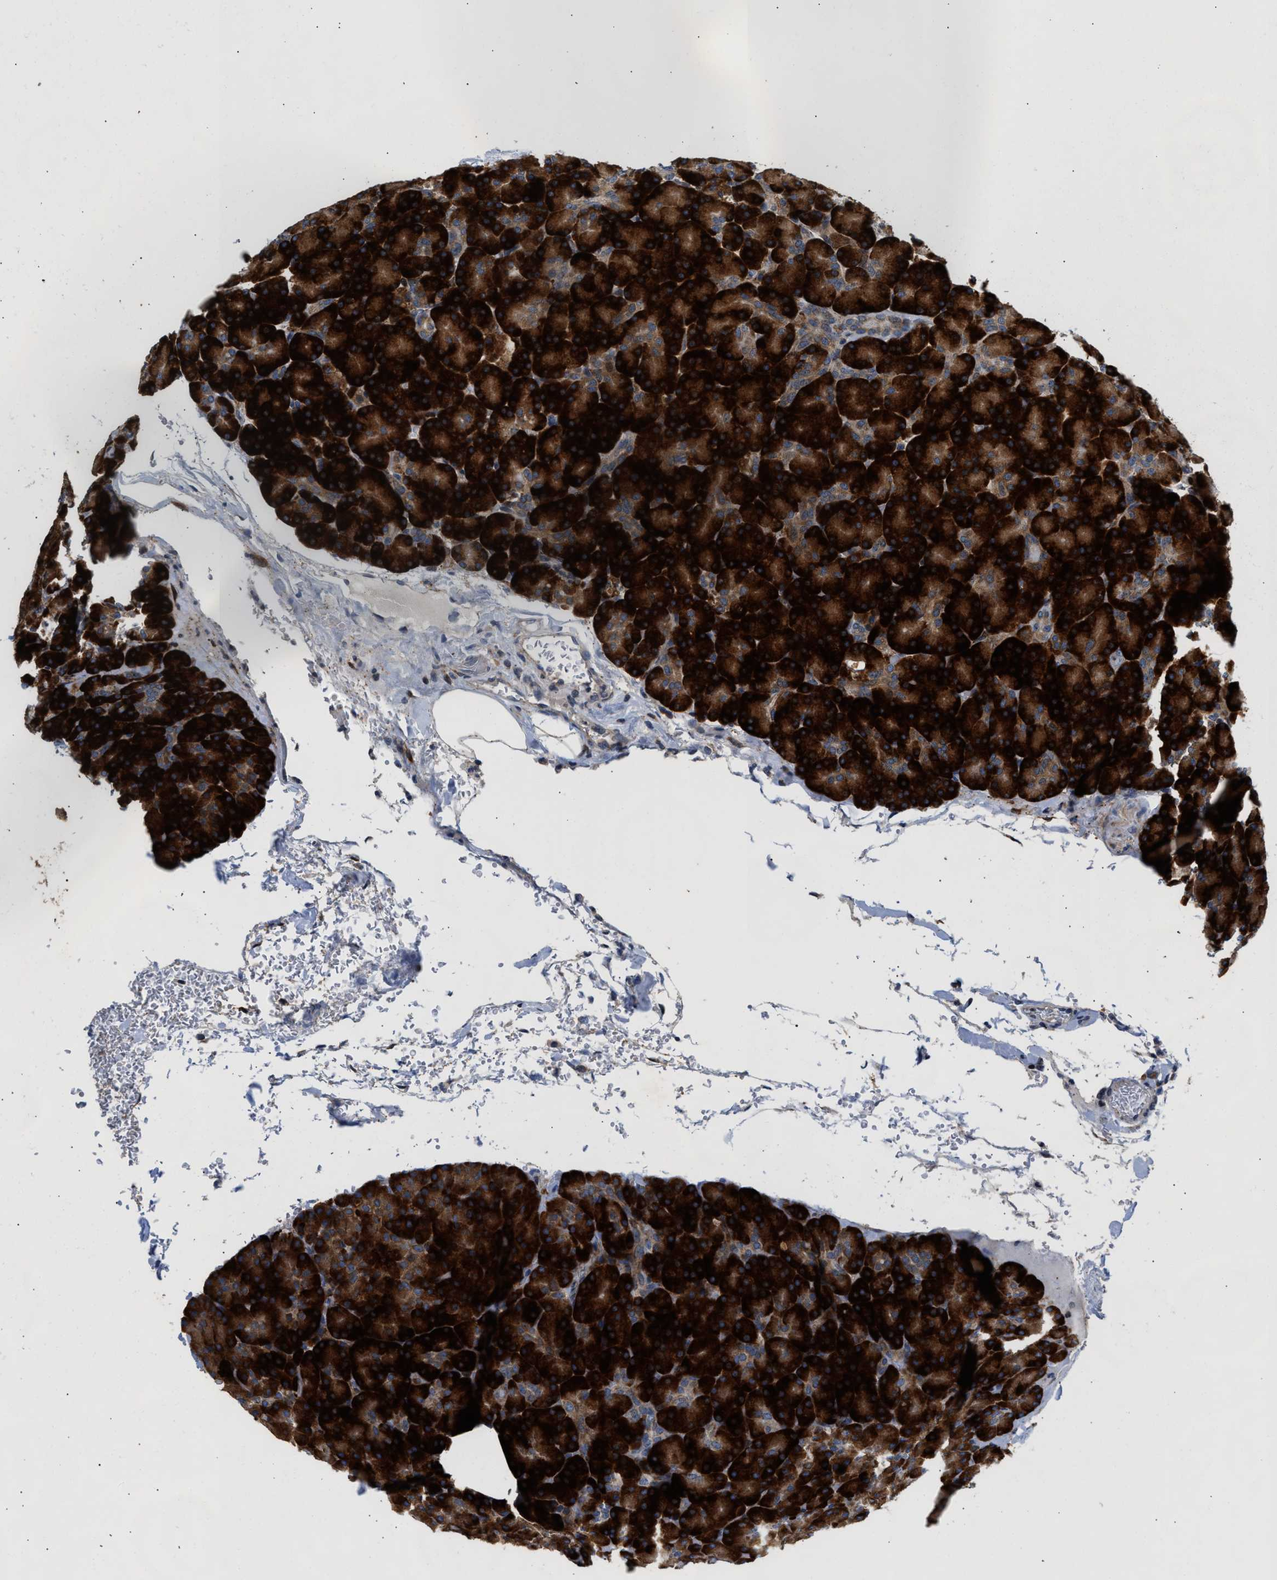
{"staining": {"intensity": "strong", "quantity": ">75%", "location": "cytoplasmic/membranous"}, "tissue": "pancreas", "cell_type": "Exocrine glandular cells", "image_type": "normal", "snomed": [{"axis": "morphology", "description": "Normal tissue, NOS"}, {"axis": "topography", "description": "Pancreas"}], "caption": "DAB immunohistochemical staining of normal human pancreas shows strong cytoplasmic/membranous protein staining in about >75% of exocrine glandular cells.", "gene": "AMZ1", "patient": {"sex": "female", "age": 43}}